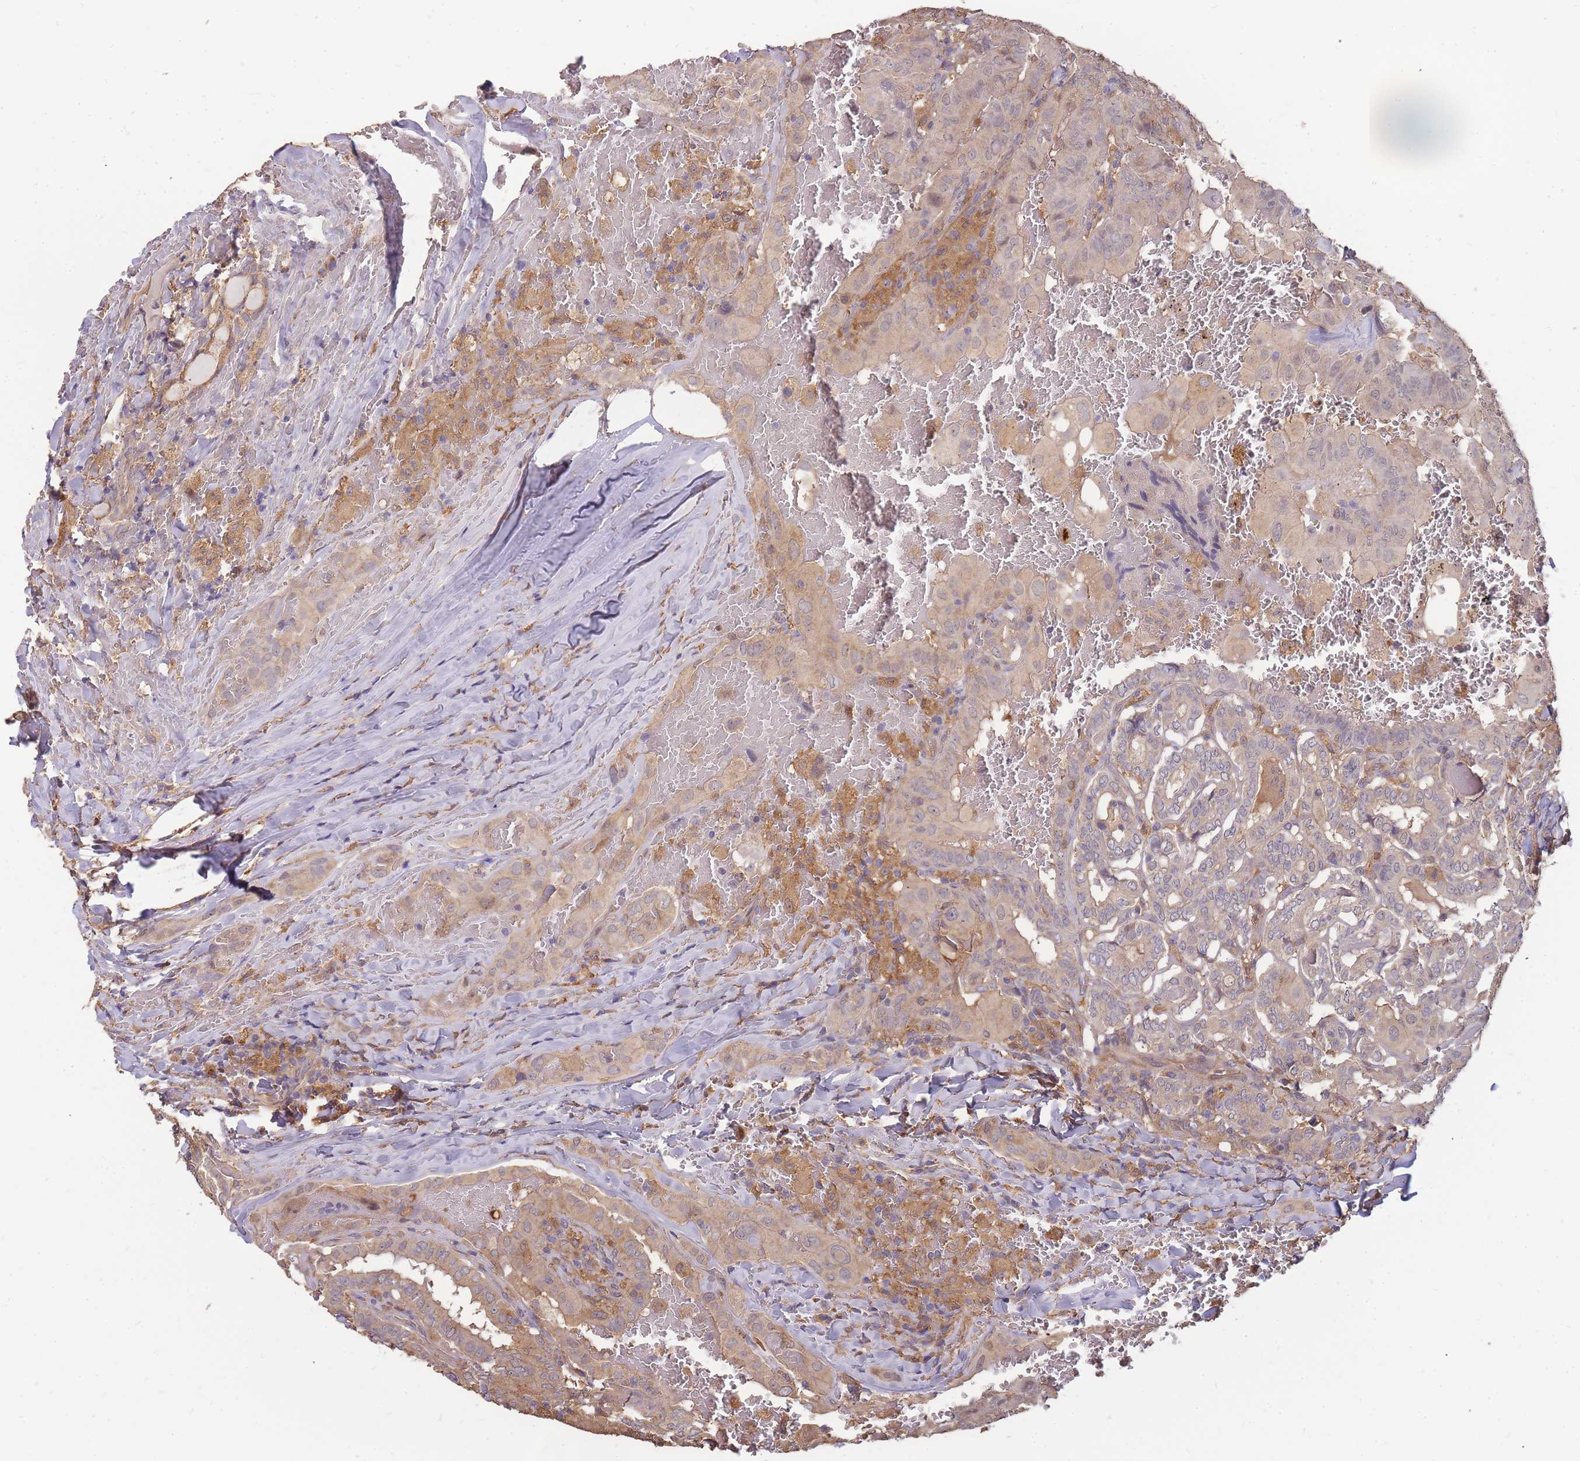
{"staining": {"intensity": "weak", "quantity": "25%-75%", "location": "cytoplasmic/membranous"}, "tissue": "thyroid cancer", "cell_type": "Tumor cells", "image_type": "cancer", "snomed": [{"axis": "morphology", "description": "Papillary adenocarcinoma, NOS"}, {"axis": "topography", "description": "Thyroid gland"}], "caption": "Thyroid papillary adenocarcinoma stained with immunohistochemistry (IHC) exhibits weak cytoplasmic/membranous expression in approximately 25%-75% of tumor cells.", "gene": "CDKN2AIPNL", "patient": {"sex": "female", "age": 72}}